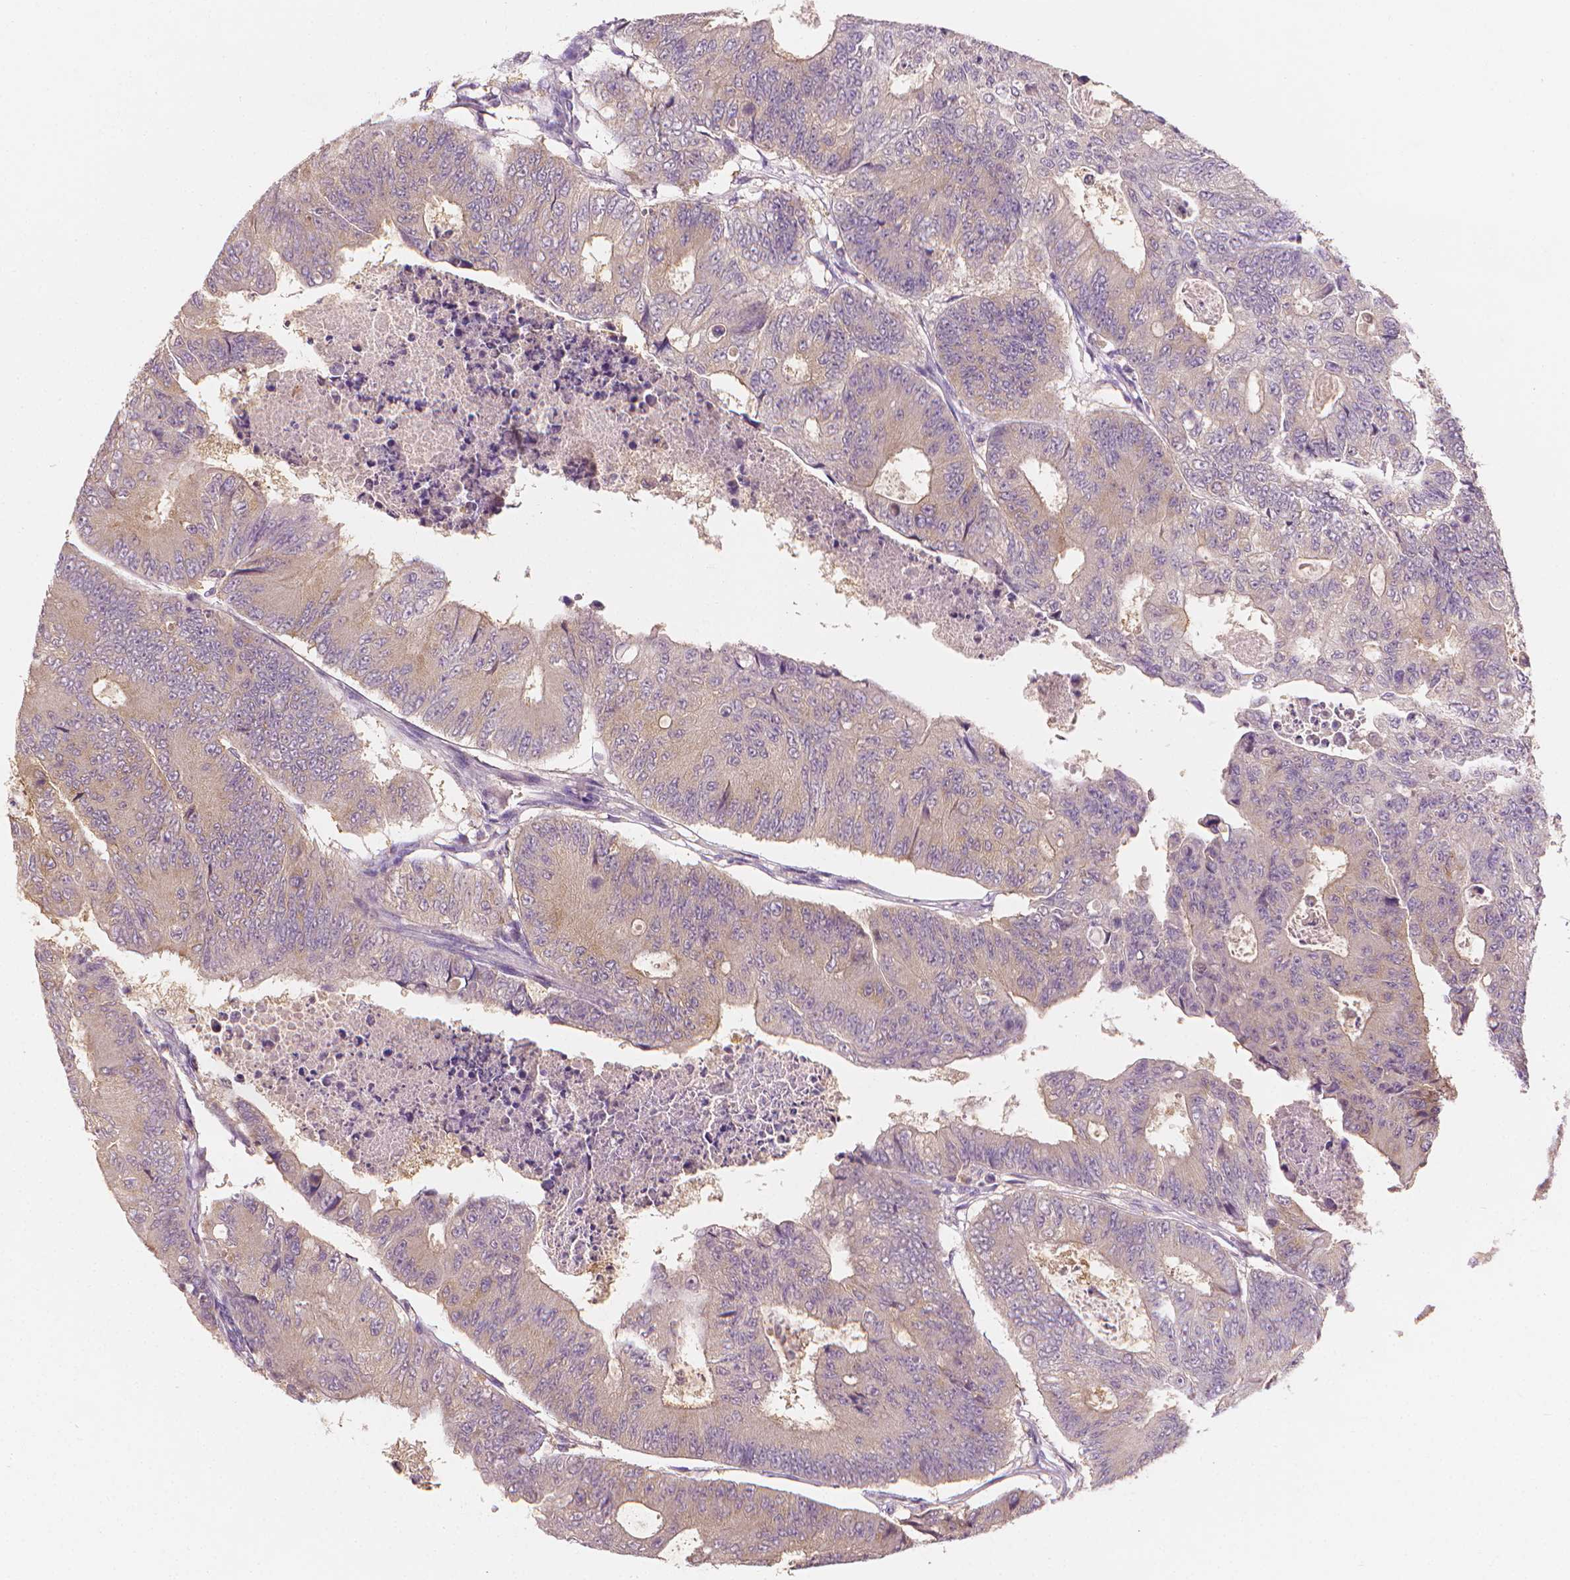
{"staining": {"intensity": "weak", "quantity": ">75%", "location": "cytoplasmic/membranous"}, "tissue": "colorectal cancer", "cell_type": "Tumor cells", "image_type": "cancer", "snomed": [{"axis": "morphology", "description": "Adenocarcinoma, NOS"}, {"axis": "topography", "description": "Colon"}], "caption": "A brown stain labels weak cytoplasmic/membranous positivity of a protein in colorectal cancer (adenocarcinoma) tumor cells. Nuclei are stained in blue.", "gene": "FASN", "patient": {"sex": "female", "age": 48}}